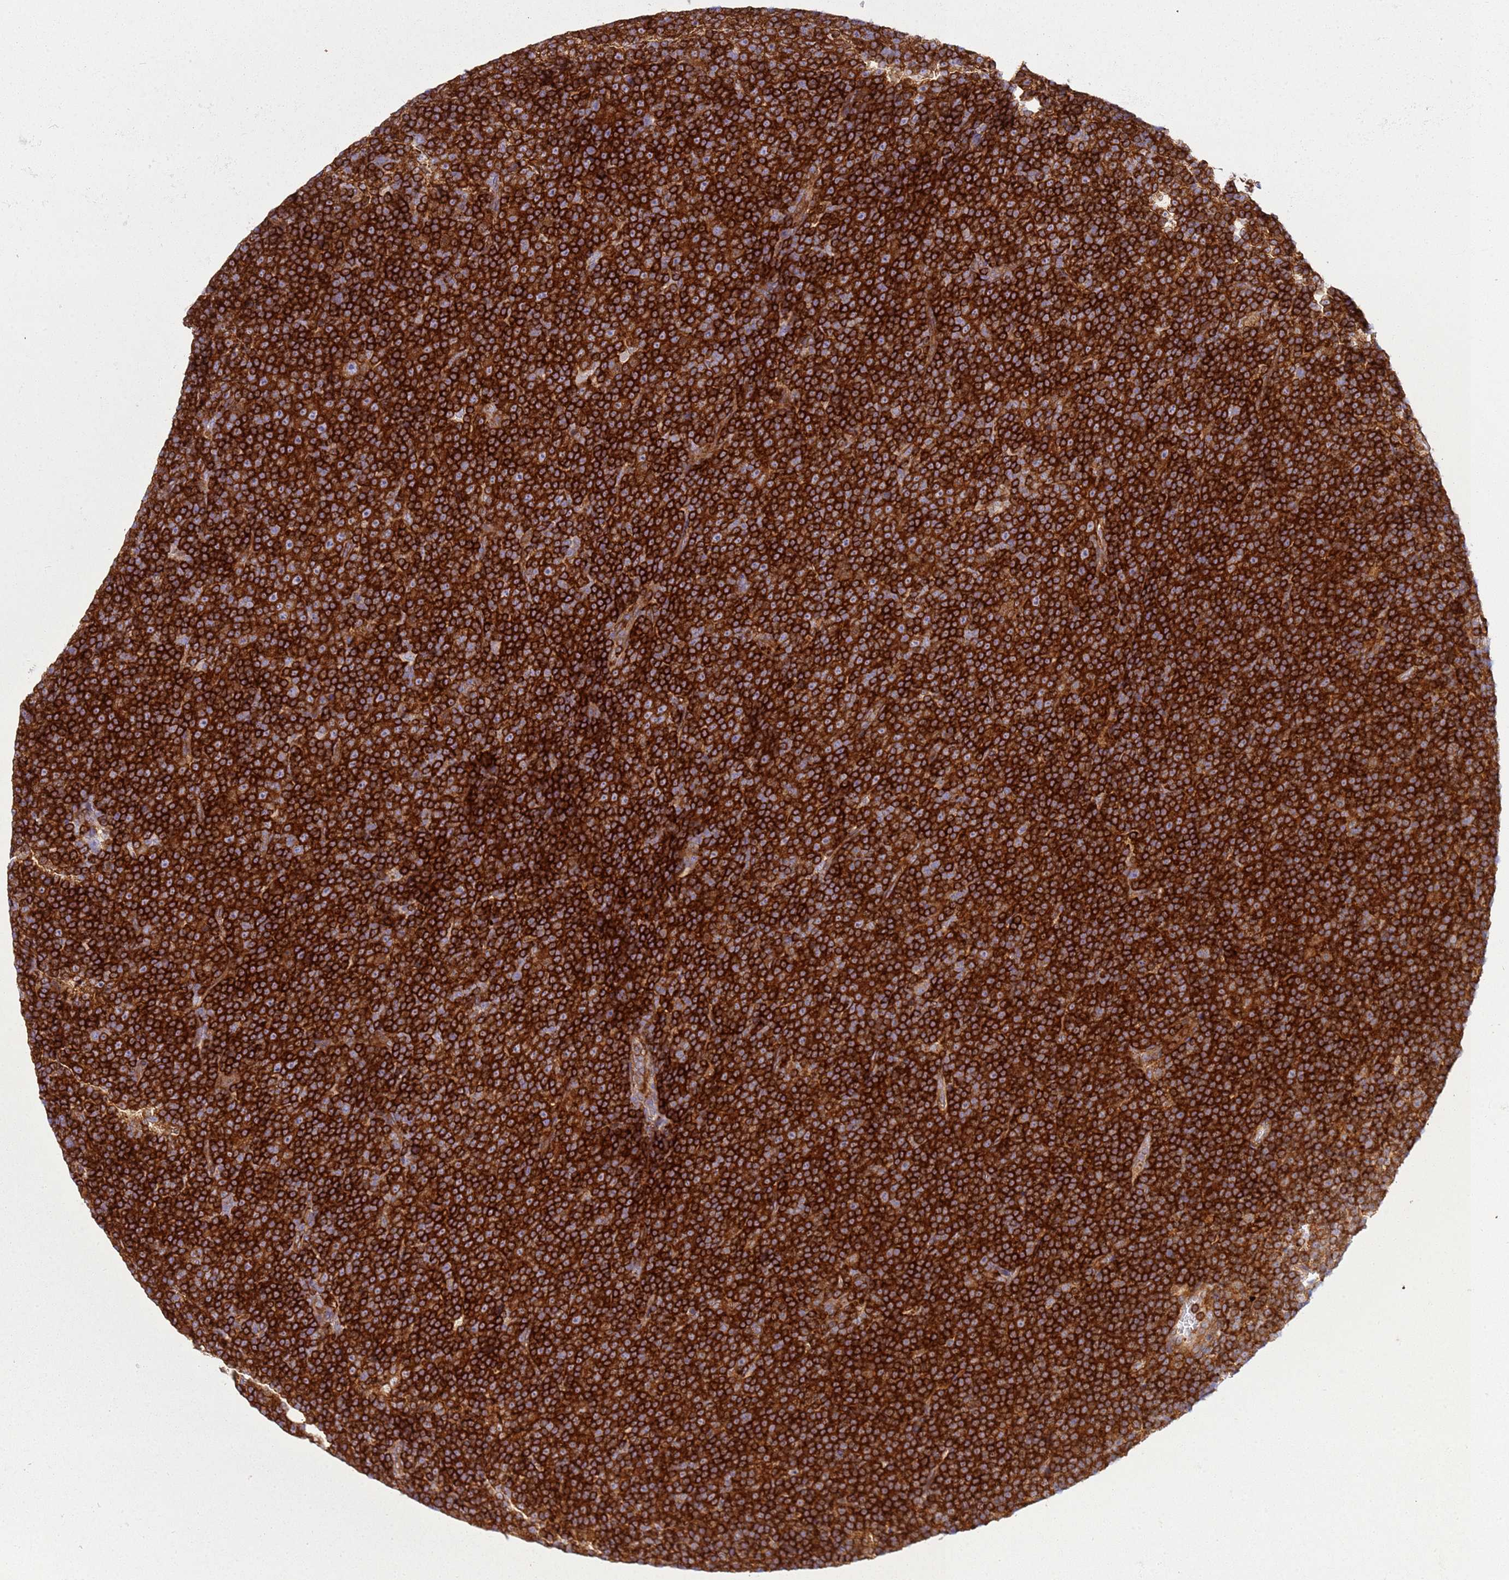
{"staining": {"intensity": "strong", "quantity": ">75%", "location": "cytoplasmic/membranous"}, "tissue": "lymphoma", "cell_type": "Tumor cells", "image_type": "cancer", "snomed": [{"axis": "morphology", "description": "Malignant lymphoma, non-Hodgkin's type, Low grade"}, {"axis": "topography", "description": "Lymph node"}], "caption": "Human low-grade malignant lymphoma, non-Hodgkin's type stained for a protein (brown) demonstrates strong cytoplasmic/membranous positive expression in approximately >75% of tumor cells.", "gene": "SNX21", "patient": {"sex": "female", "age": 67}}